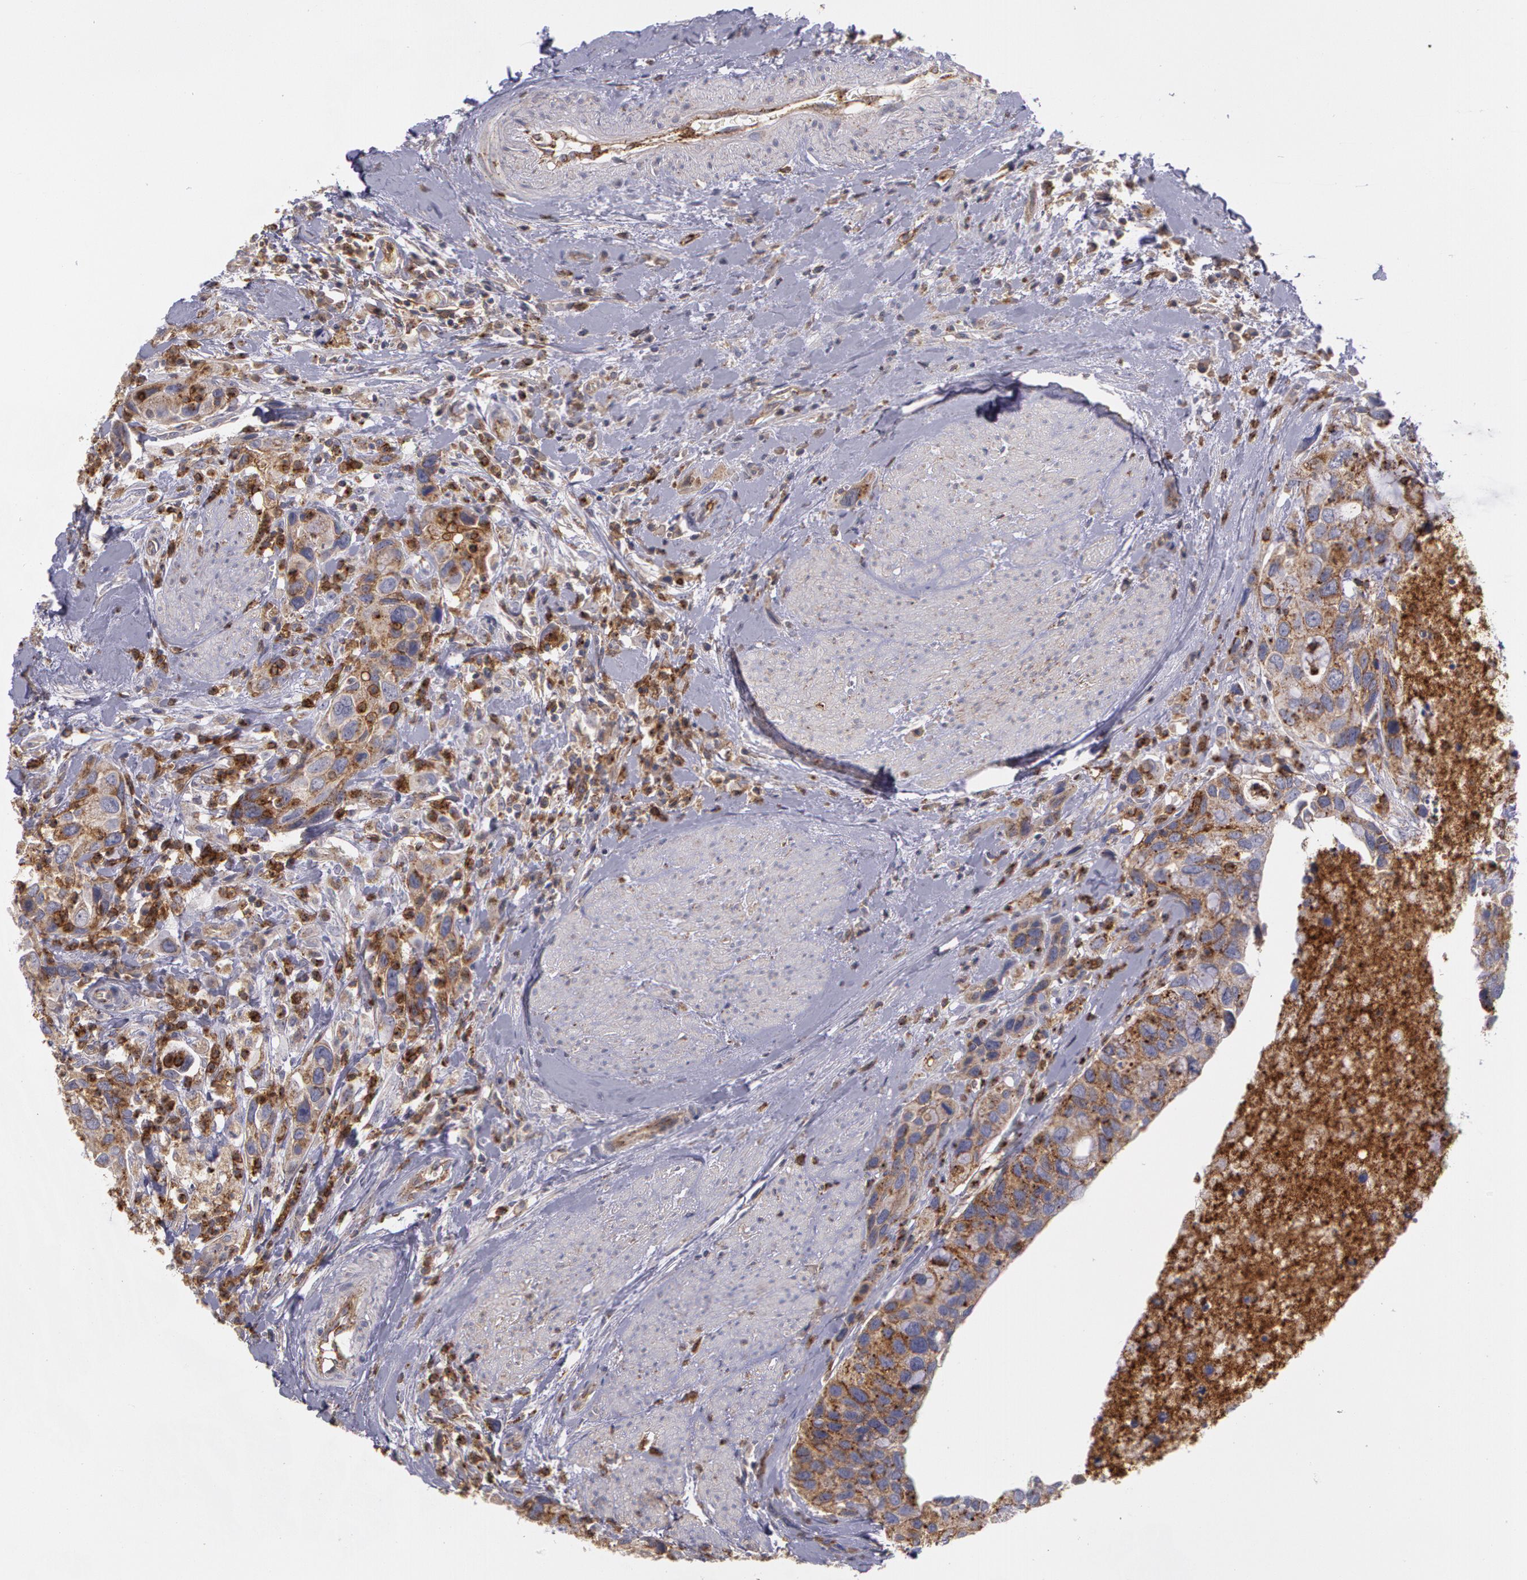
{"staining": {"intensity": "moderate", "quantity": ">75%", "location": "cytoplasmic/membranous"}, "tissue": "urothelial cancer", "cell_type": "Tumor cells", "image_type": "cancer", "snomed": [{"axis": "morphology", "description": "Urothelial carcinoma, High grade"}, {"axis": "topography", "description": "Urinary bladder"}], "caption": "Immunohistochemical staining of human urothelial carcinoma (high-grade) displays medium levels of moderate cytoplasmic/membranous expression in about >75% of tumor cells.", "gene": "FLOT2", "patient": {"sex": "male", "age": 66}}